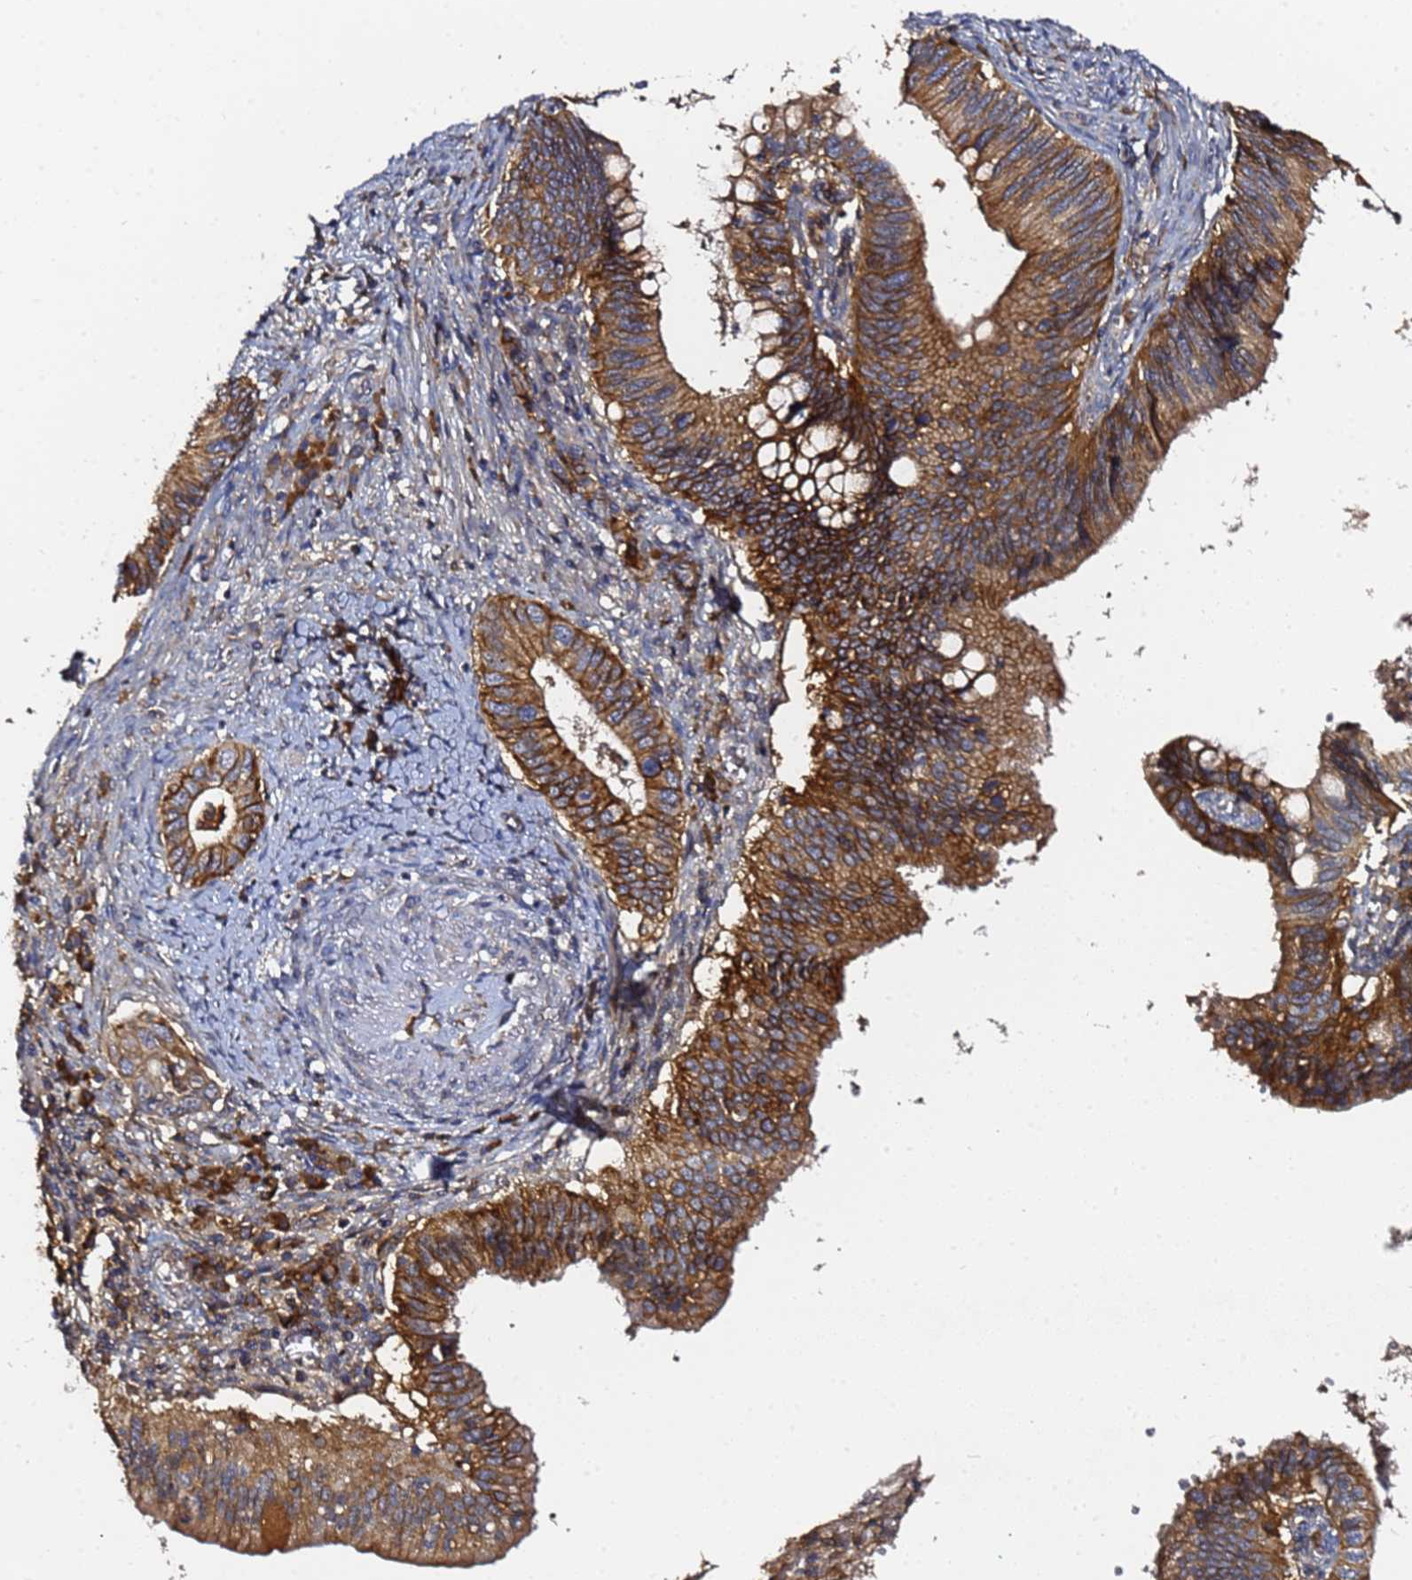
{"staining": {"intensity": "moderate", "quantity": ">75%", "location": "cytoplasmic/membranous"}, "tissue": "cervical cancer", "cell_type": "Tumor cells", "image_type": "cancer", "snomed": [{"axis": "morphology", "description": "Adenocarcinoma, NOS"}, {"axis": "topography", "description": "Cervix"}], "caption": "Cervical adenocarcinoma stained with a protein marker exhibits moderate staining in tumor cells.", "gene": "LRRC69", "patient": {"sex": "female", "age": 42}}